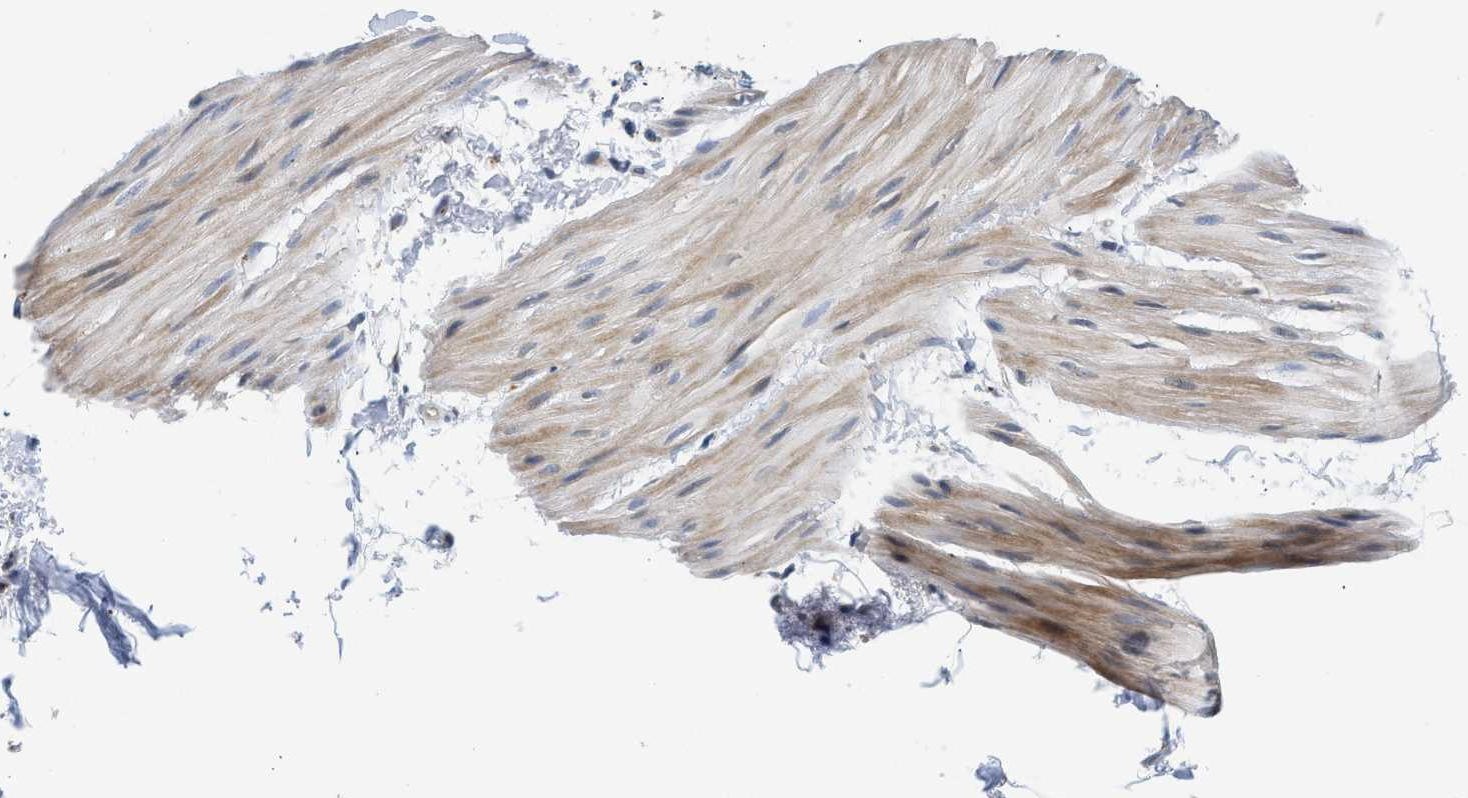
{"staining": {"intensity": "weak", "quantity": "<25%", "location": "cytoplasmic/membranous"}, "tissue": "smooth muscle", "cell_type": "Smooth muscle cells", "image_type": "normal", "snomed": [{"axis": "morphology", "description": "Normal tissue, NOS"}, {"axis": "topography", "description": "Smooth muscle"}], "caption": "Normal smooth muscle was stained to show a protein in brown. There is no significant positivity in smooth muscle cells.", "gene": "PIM1", "patient": {"sex": "male", "age": 16}}